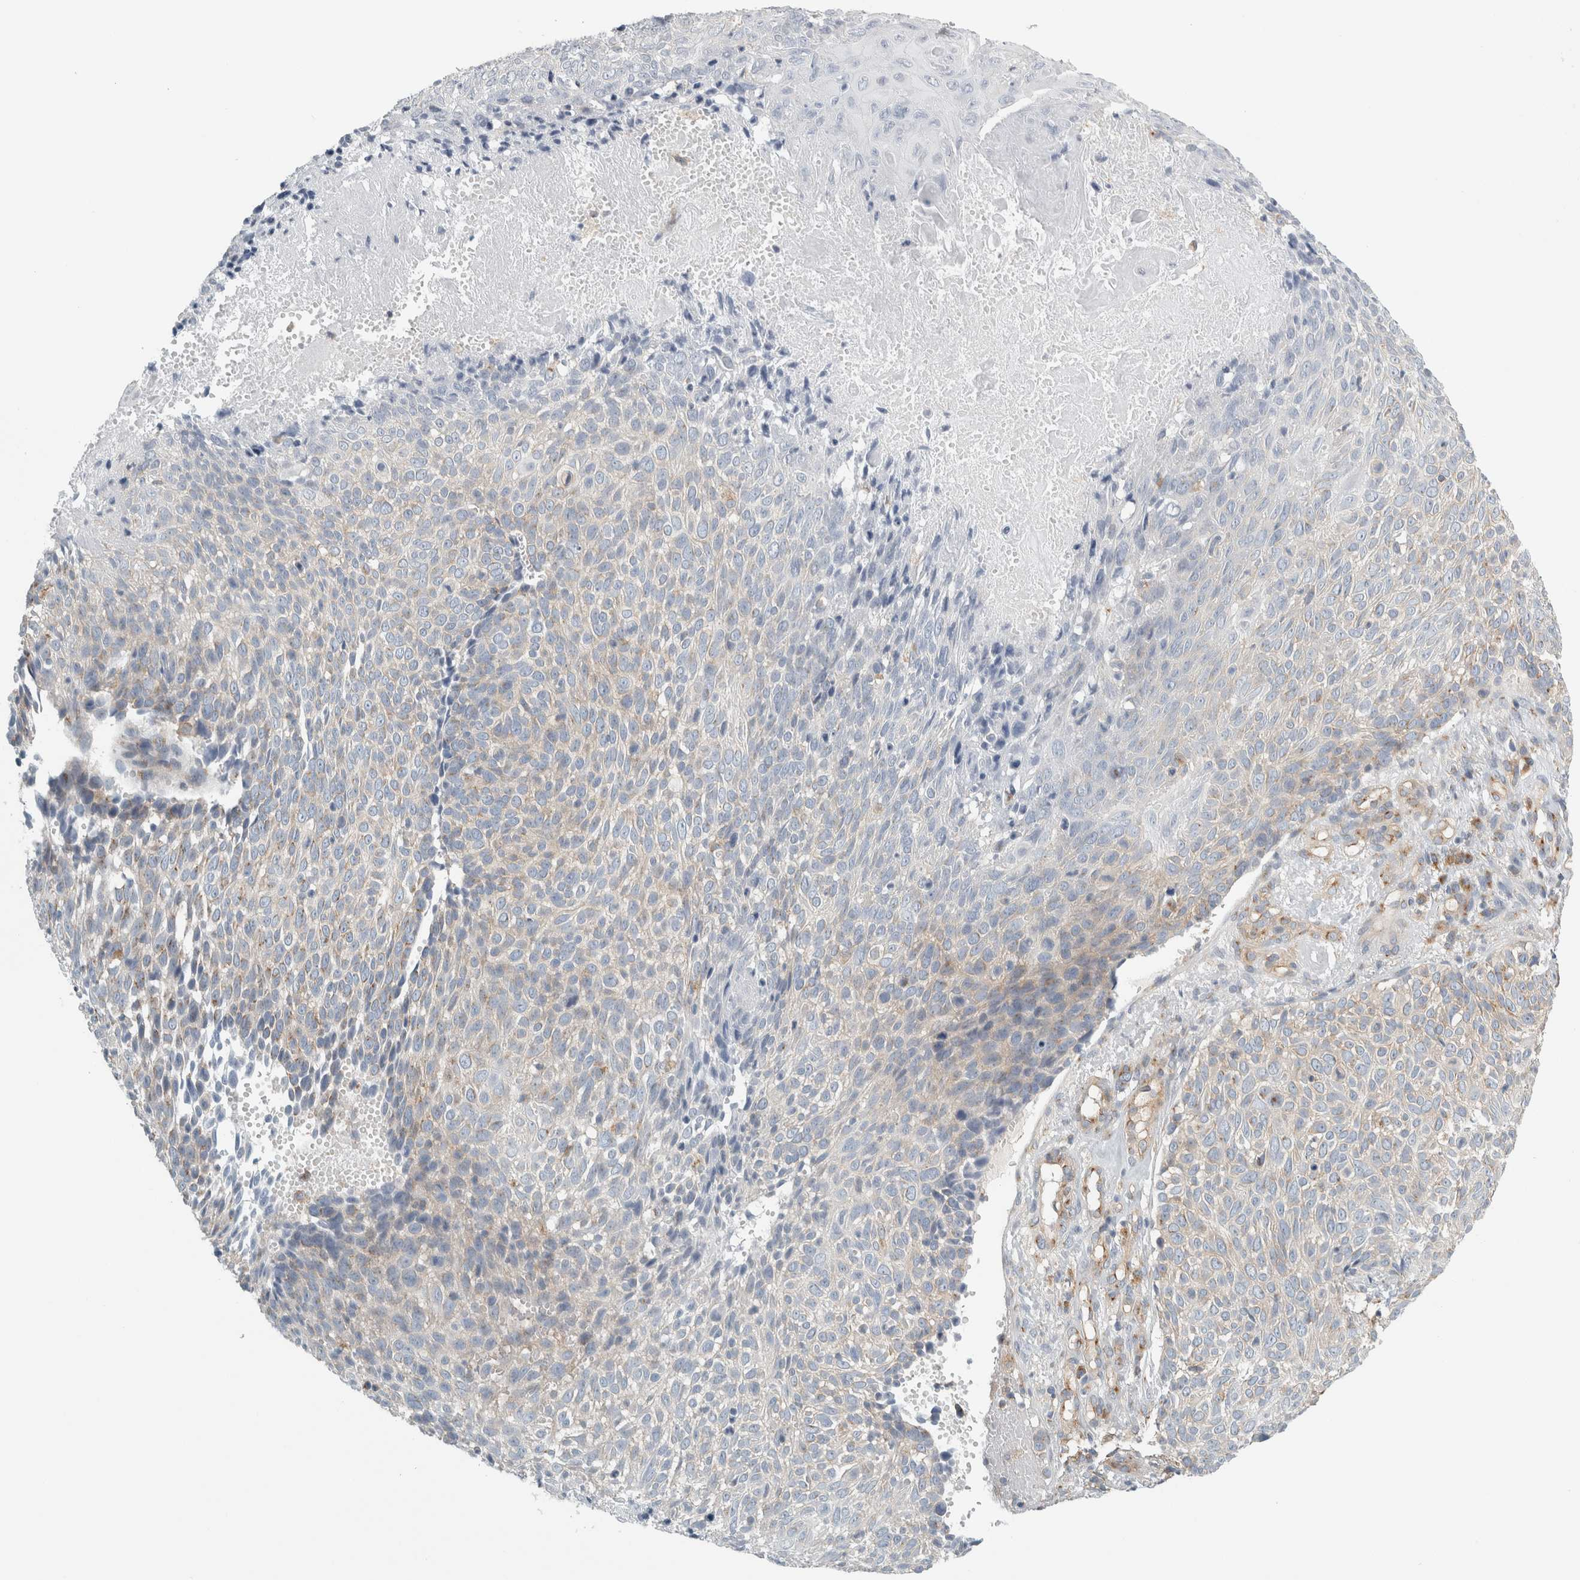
{"staining": {"intensity": "weak", "quantity": "<25%", "location": "cytoplasmic/membranous"}, "tissue": "cervical cancer", "cell_type": "Tumor cells", "image_type": "cancer", "snomed": [{"axis": "morphology", "description": "Squamous cell carcinoma, NOS"}, {"axis": "topography", "description": "Cervix"}], "caption": "This is a photomicrograph of IHC staining of cervical cancer (squamous cell carcinoma), which shows no expression in tumor cells.", "gene": "PEX6", "patient": {"sex": "female", "age": 74}}